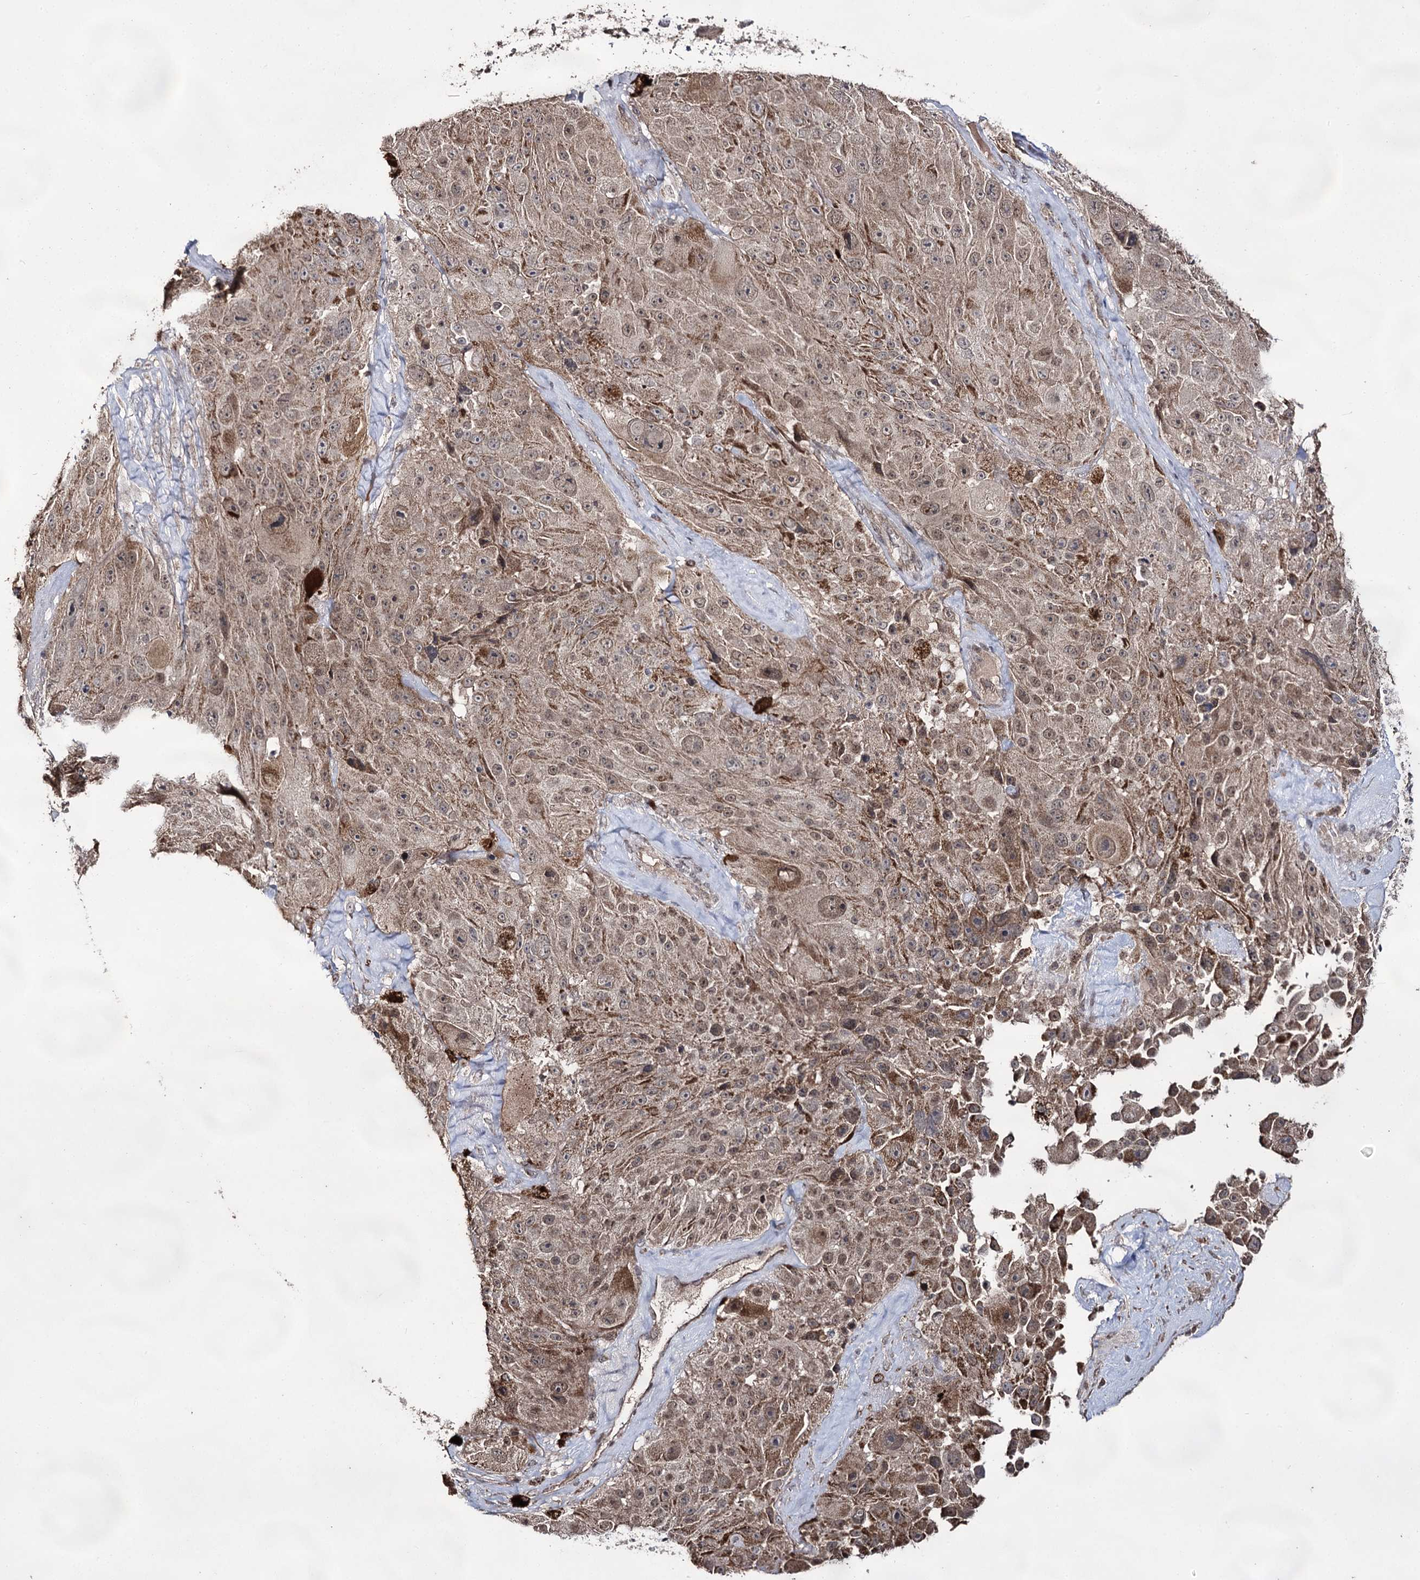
{"staining": {"intensity": "moderate", "quantity": ">75%", "location": "cytoplasmic/membranous"}, "tissue": "melanoma", "cell_type": "Tumor cells", "image_type": "cancer", "snomed": [{"axis": "morphology", "description": "Malignant melanoma, Metastatic site"}, {"axis": "topography", "description": "Lymph node"}], "caption": "The micrograph reveals staining of malignant melanoma (metastatic site), revealing moderate cytoplasmic/membranous protein positivity (brown color) within tumor cells.", "gene": "ACTR6", "patient": {"sex": "male", "age": 62}}